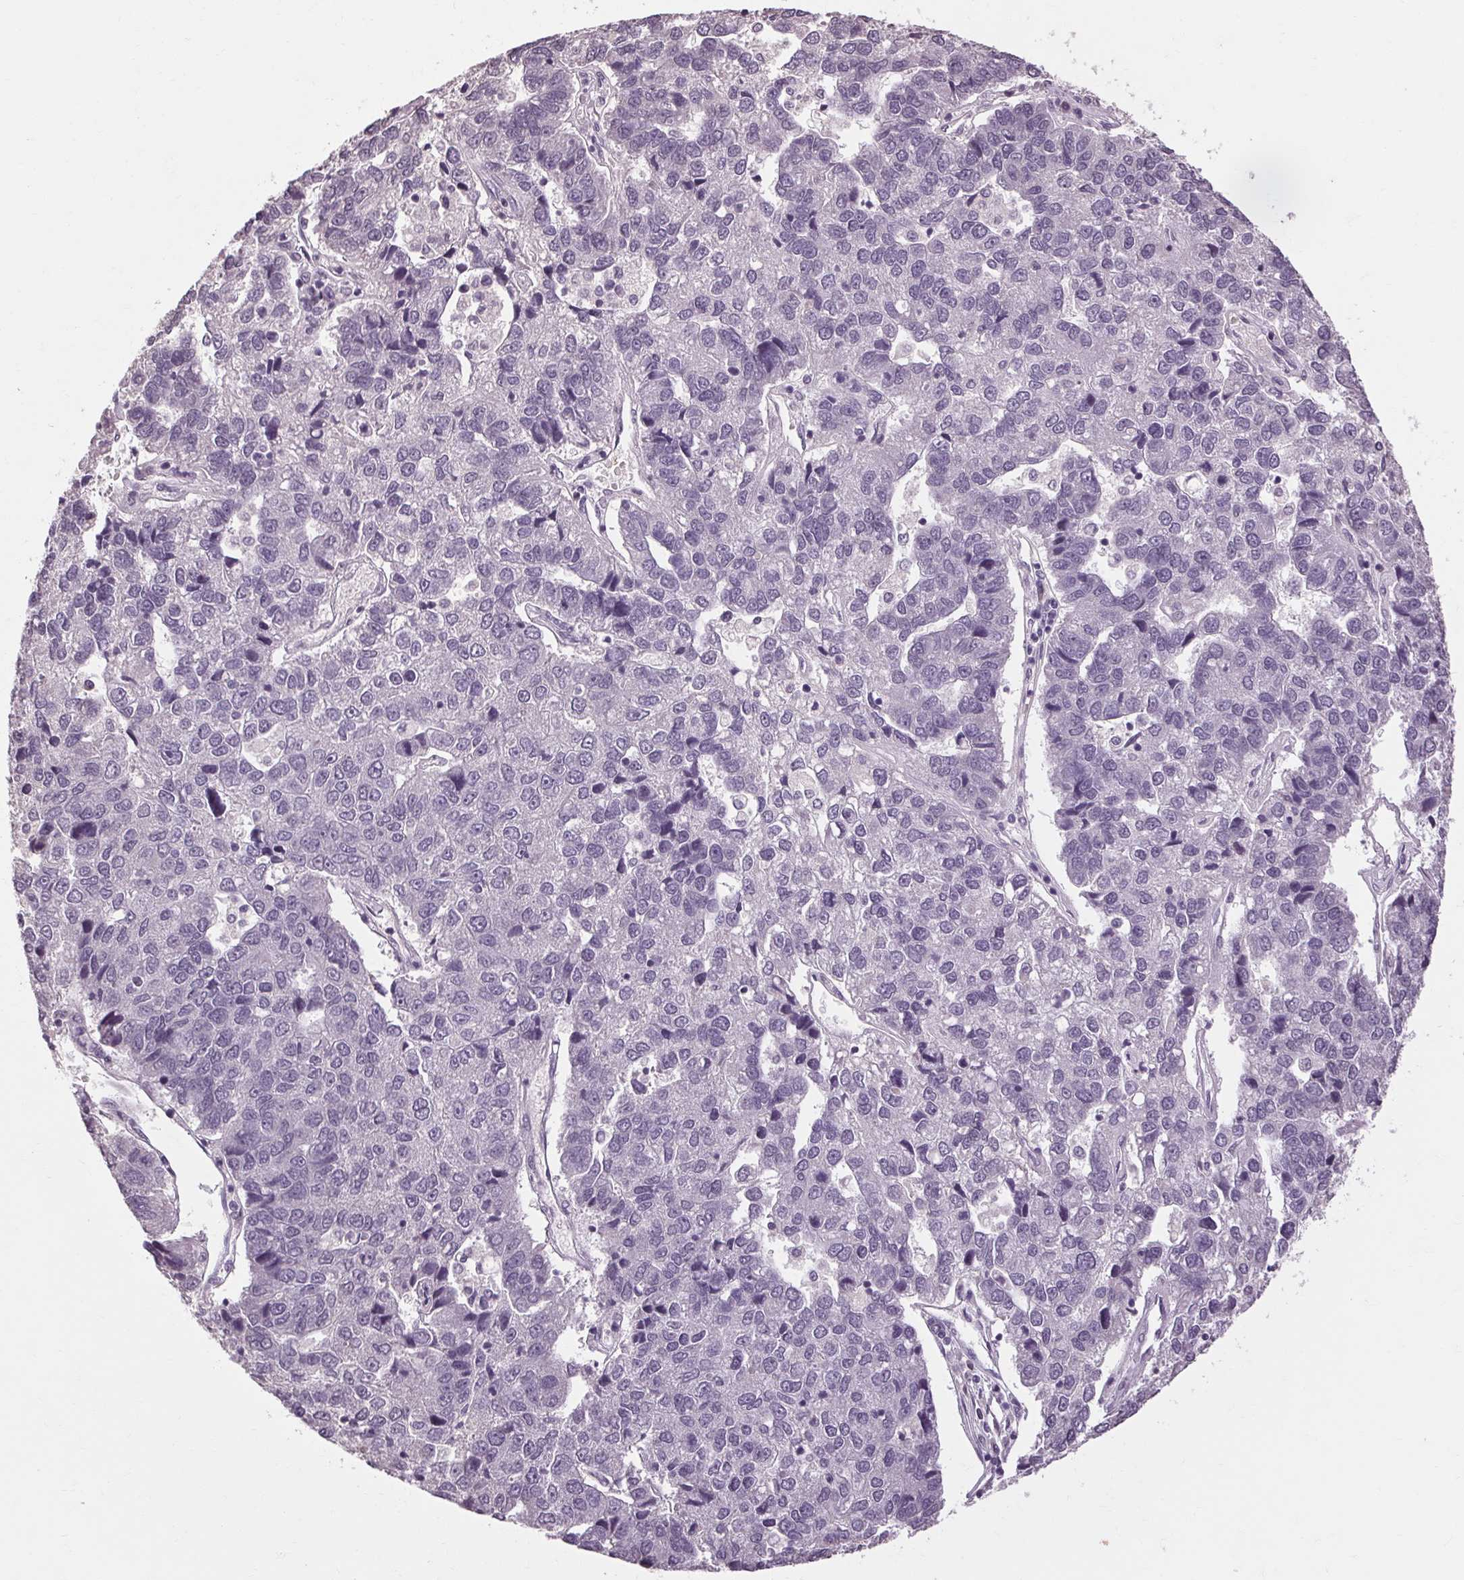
{"staining": {"intensity": "negative", "quantity": "none", "location": "none"}, "tissue": "pancreatic cancer", "cell_type": "Tumor cells", "image_type": "cancer", "snomed": [{"axis": "morphology", "description": "Adenocarcinoma, NOS"}, {"axis": "topography", "description": "Pancreas"}], "caption": "Tumor cells are negative for brown protein staining in pancreatic cancer (adenocarcinoma).", "gene": "POMC", "patient": {"sex": "female", "age": 61}}